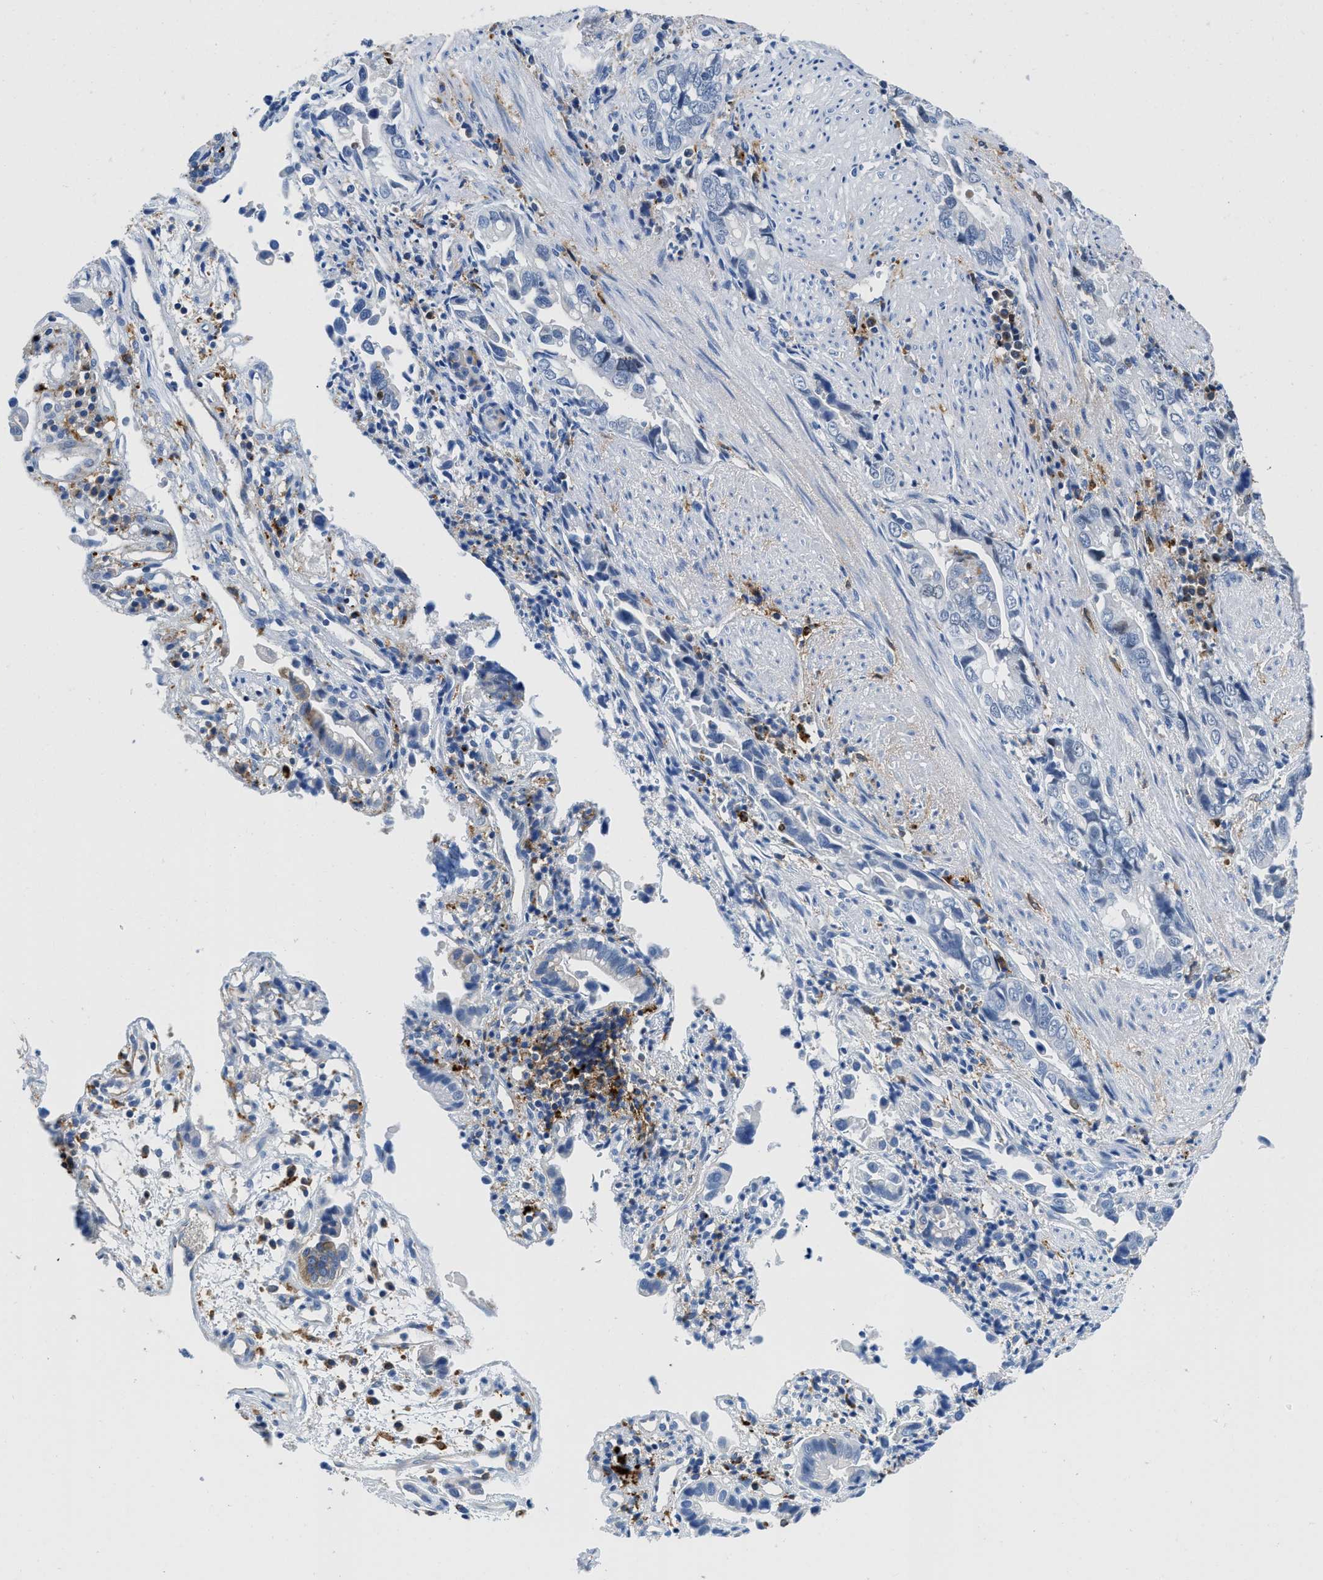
{"staining": {"intensity": "negative", "quantity": "none", "location": "none"}, "tissue": "liver cancer", "cell_type": "Tumor cells", "image_type": "cancer", "snomed": [{"axis": "morphology", "description": "Cholangiocarcinoma"}, {"axis": "topography", "description": "Liver"}], "caption": "Liver cancer (cholangiocarcinoma) was stained to show a protein in brown. There is no significant expression in tumor cells. (Stains: DAB (3,3'-diaminobenzidine) immunohistochemistry with hematoxylin counter stain, Microscopy: brightfield microscopy at high magnification).", "gene": "CD226", "patient": {"sex": "female", "age": 79}}